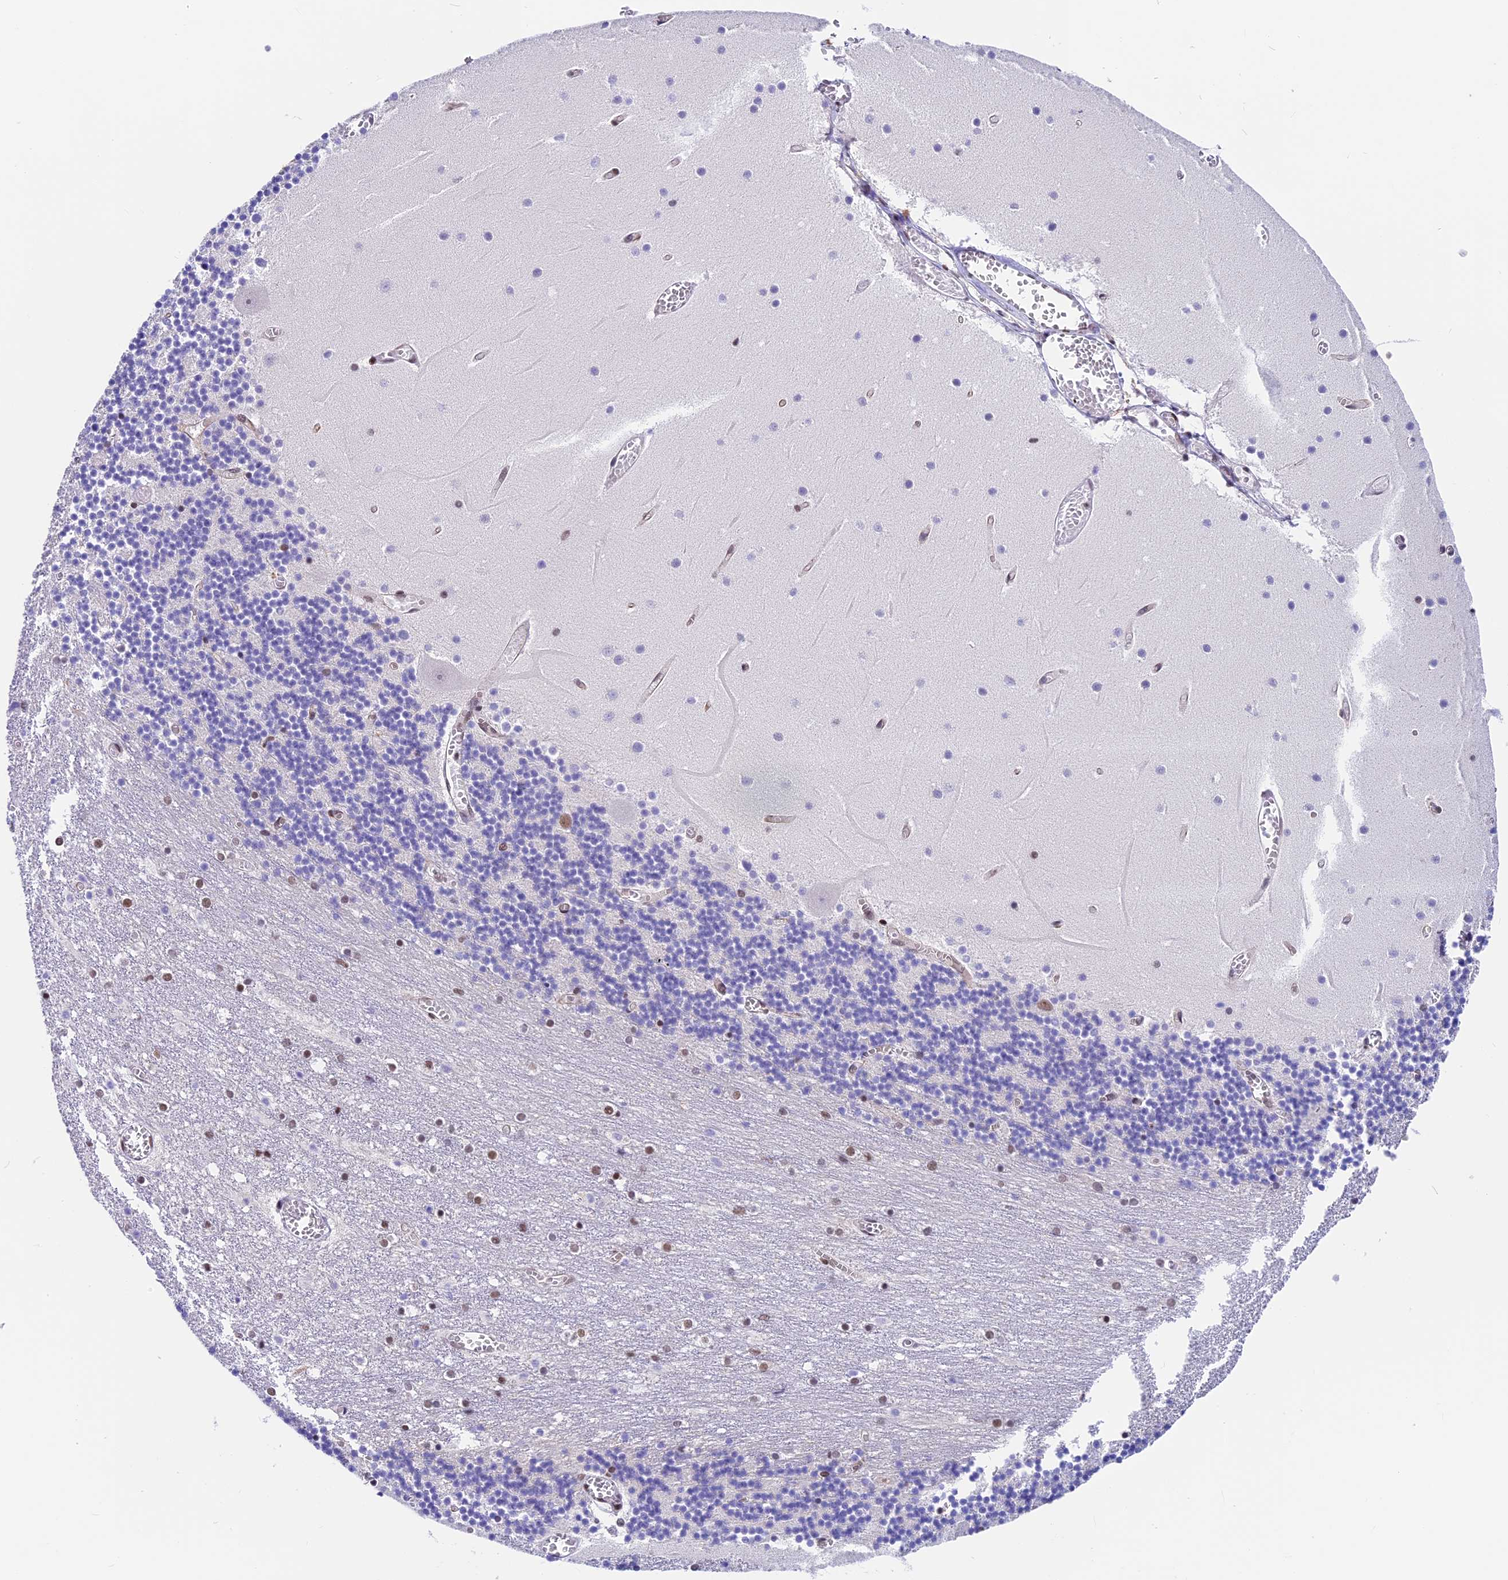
{"staining": {"intensity": "moderate", "quantity": "25%-75%", "location": "nuclear"}, "tissue": "cerebellum", "cell_type": "Cells in granular layer", "image_type": "normal", "snomed": [{"axis": "morphology", "description": "Normal tissue, NOS"}, {"axis": "topography", "description": "Cerebellum"}], "caption": "Cerebellum stained with DAB immunohistochemistry shows medium levels of moderate nuclear expression in approximately 25%-75% of cells in granular layer. The staining is performed using DAB brown chromogen to label protein expression. The nuclei are counter-stained blue using hematoxylin.", "gene": "SBNO1", "patient": {"sex": "female", "age": 28}}